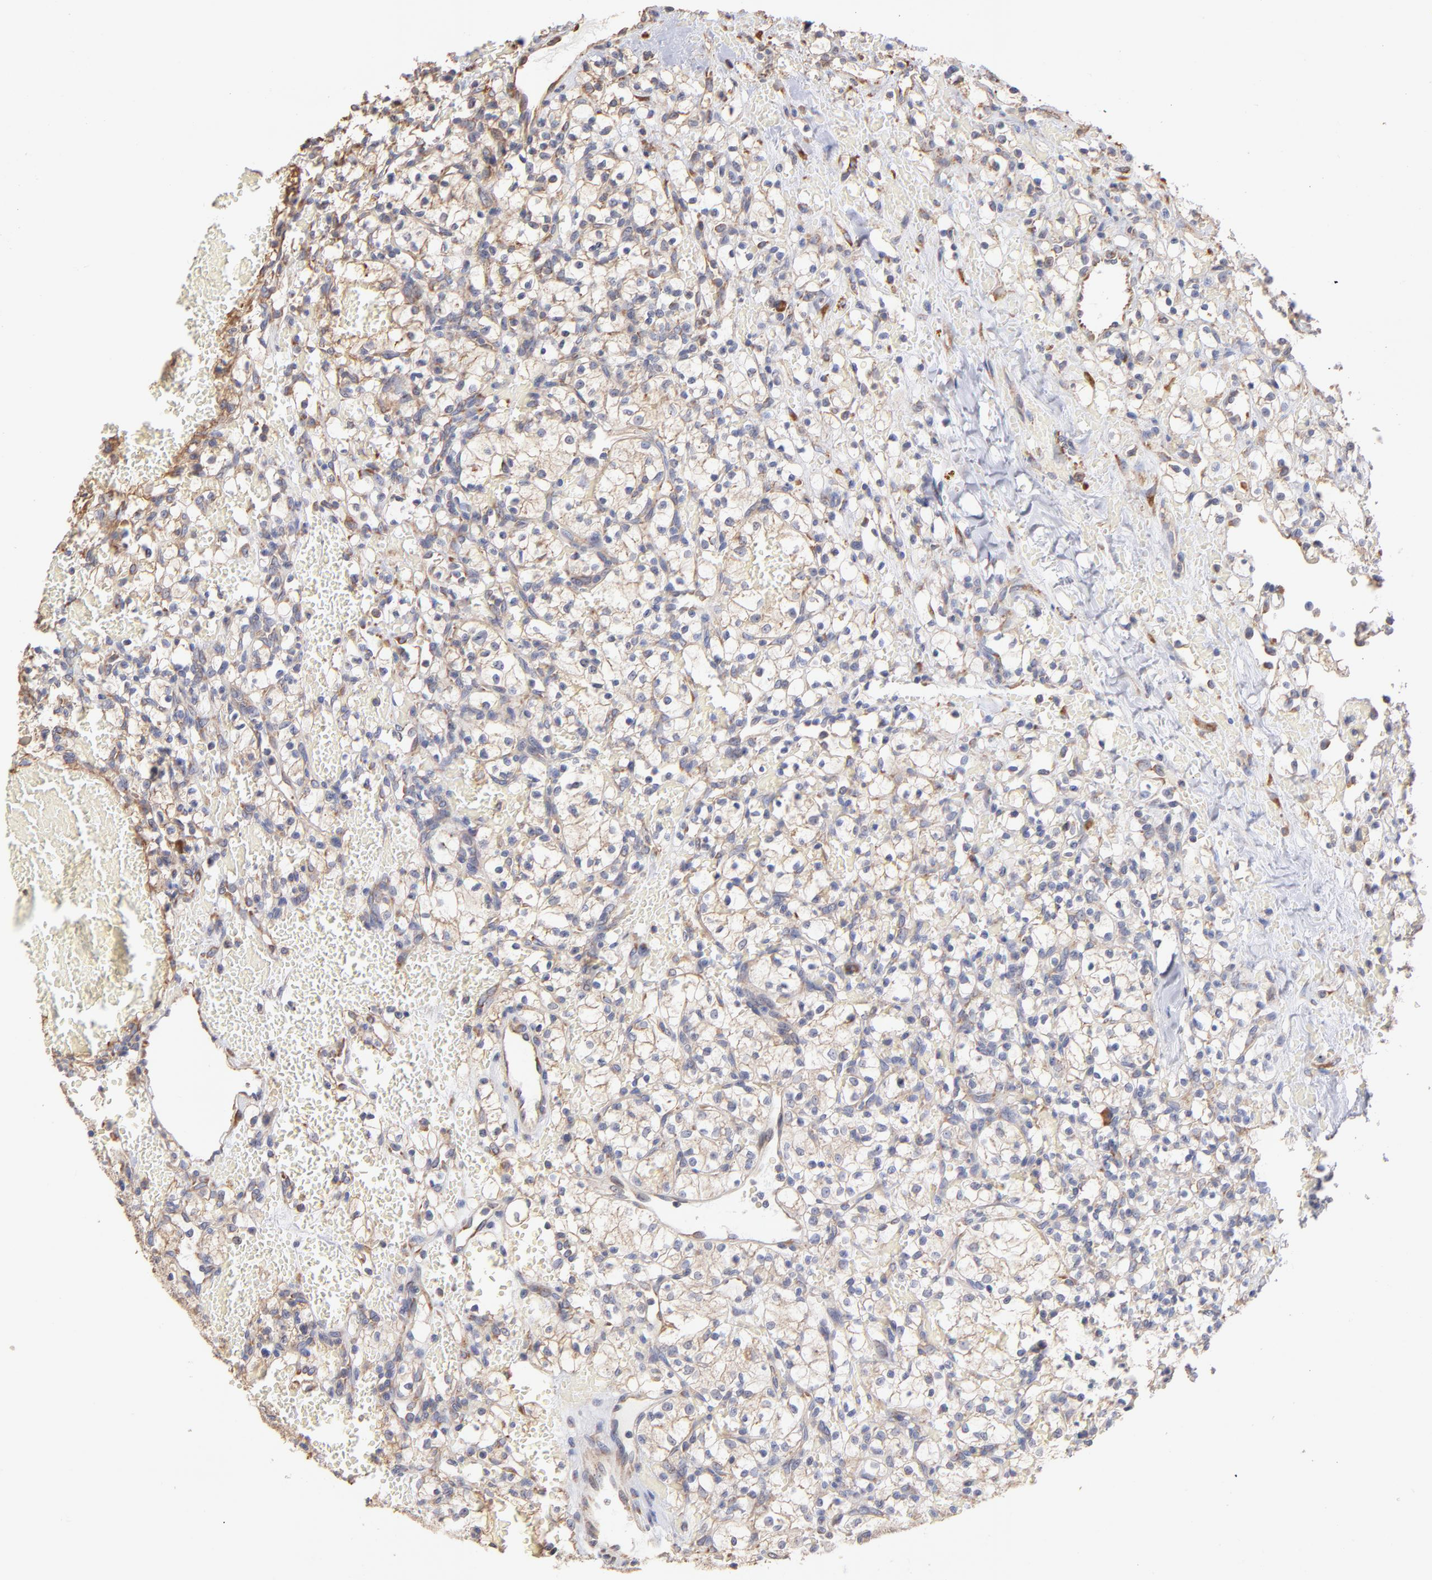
{"staining": {"intensity": "negative", "quantity": "none", "location": "none"}, "tissue": "renal cancer", "cell_type": "Tumor cells", "image_type": "cancer", "snomed": [{"axis": "morphology", "description": "Adenocarcinoma, NOS"}, {"axis": "topography", "description": "Kidney"}], "caption": "DAB immunohistochemical staining of adenocarcinoma (renal) exhibits no significant positivity in tumor cells.", "gene": "RPL9", "patient": {"sex": "female", "age": 60}}